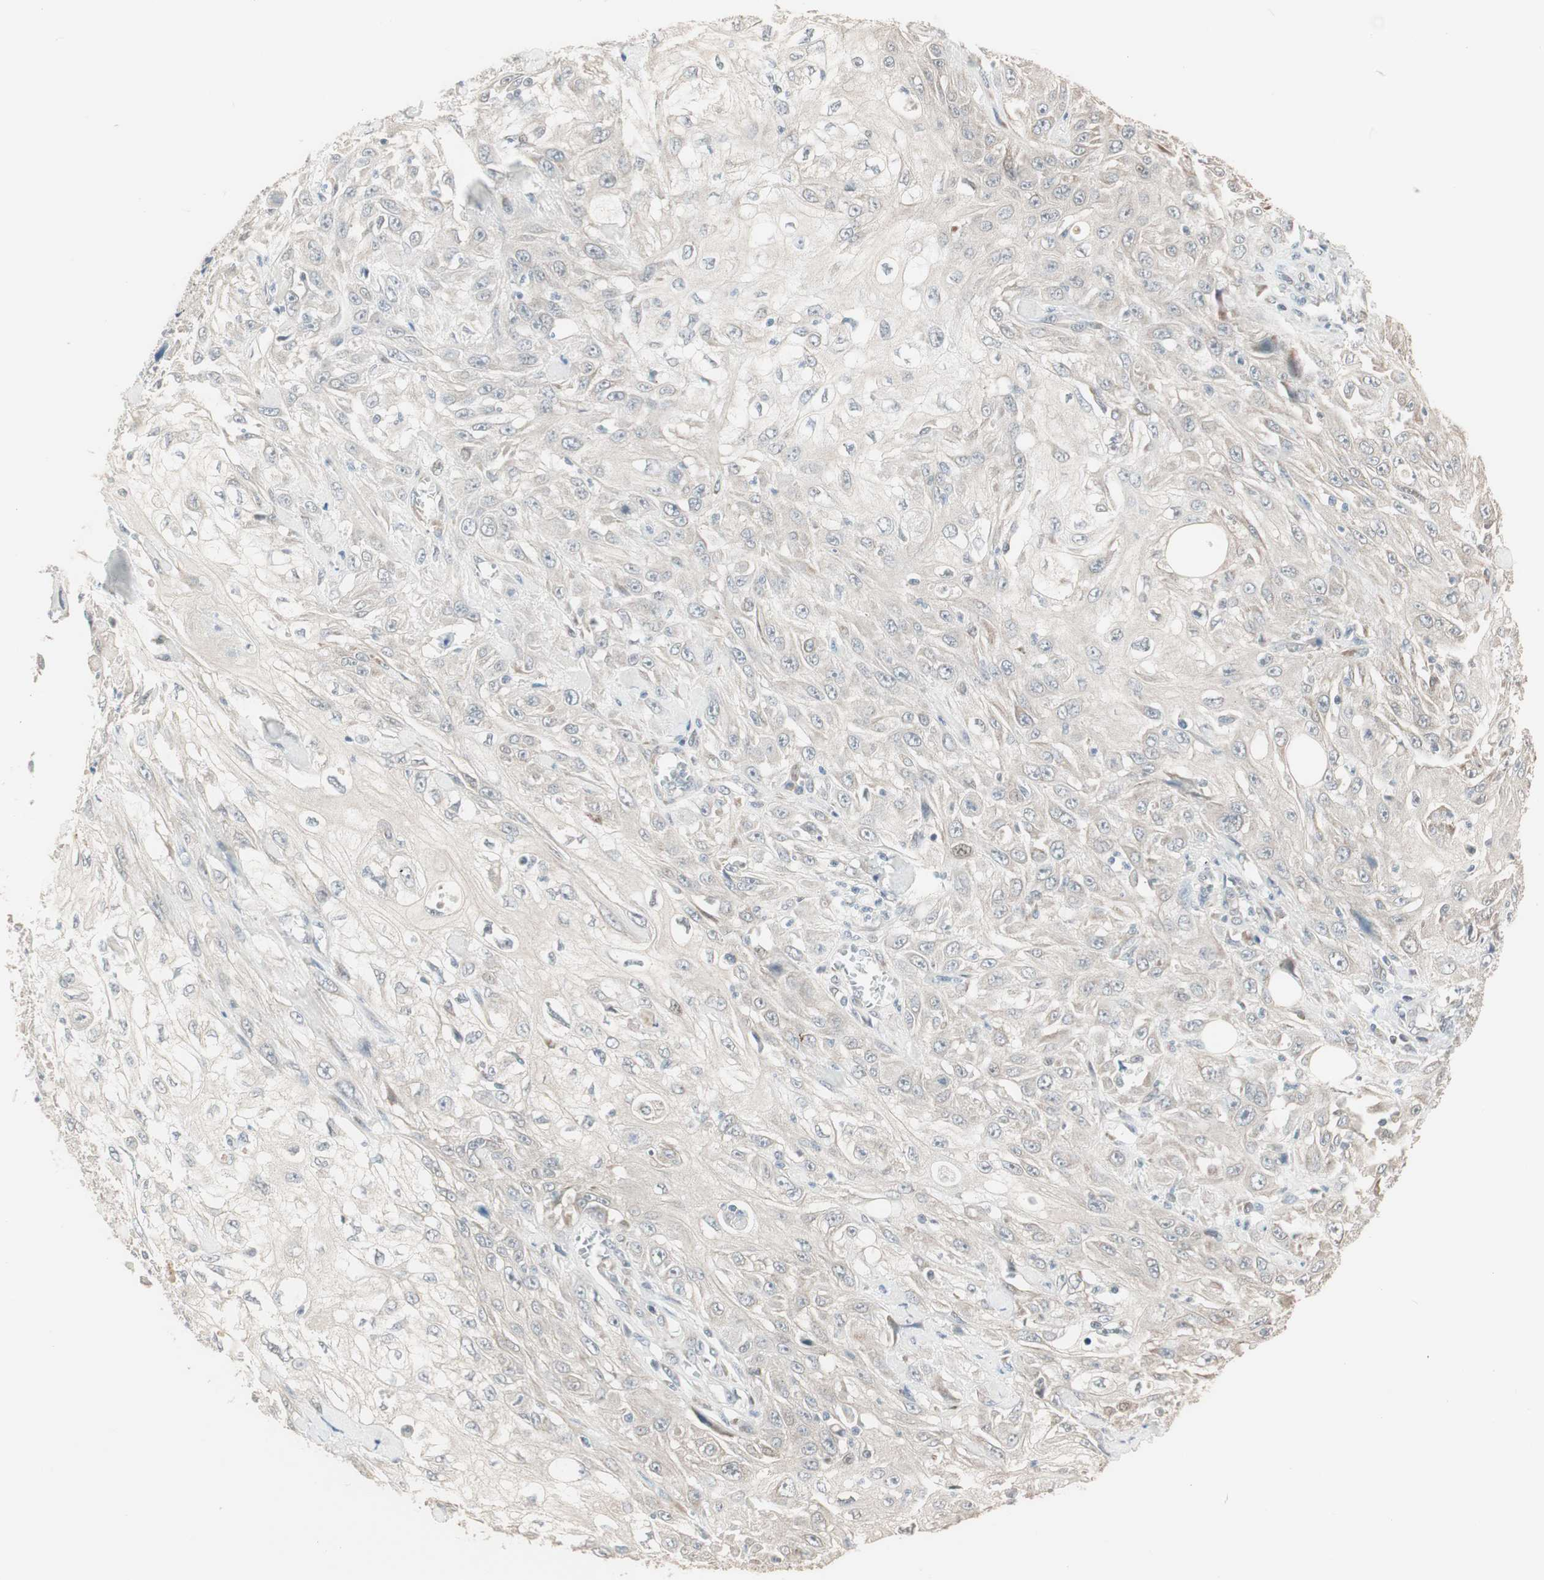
{"staining": {"intensity": "negative", "quantity": "none", "location": "none"}, "tissue": "skin cancer", "cell_type": "Tumor cells", "image_type": "cancer", "snomed": [{"axis": "morphology", "description": "Squamous cell carcinoma, NOS"}, {"axis": "morphology", "description": "Squamous cell carcinoma, metastatic, NOS"}, {"axis": "topography", "description": "Skin"}, {"axis": "topography", "description": "Lymph node"}], "caption": "This is an immunohistochemistry (IHC) micrograph of skin squamous cell carcinoma. There is no expression in tumor cells.", "gene": "PDZK1", "patient": {"sex": "male", "age": 75}}